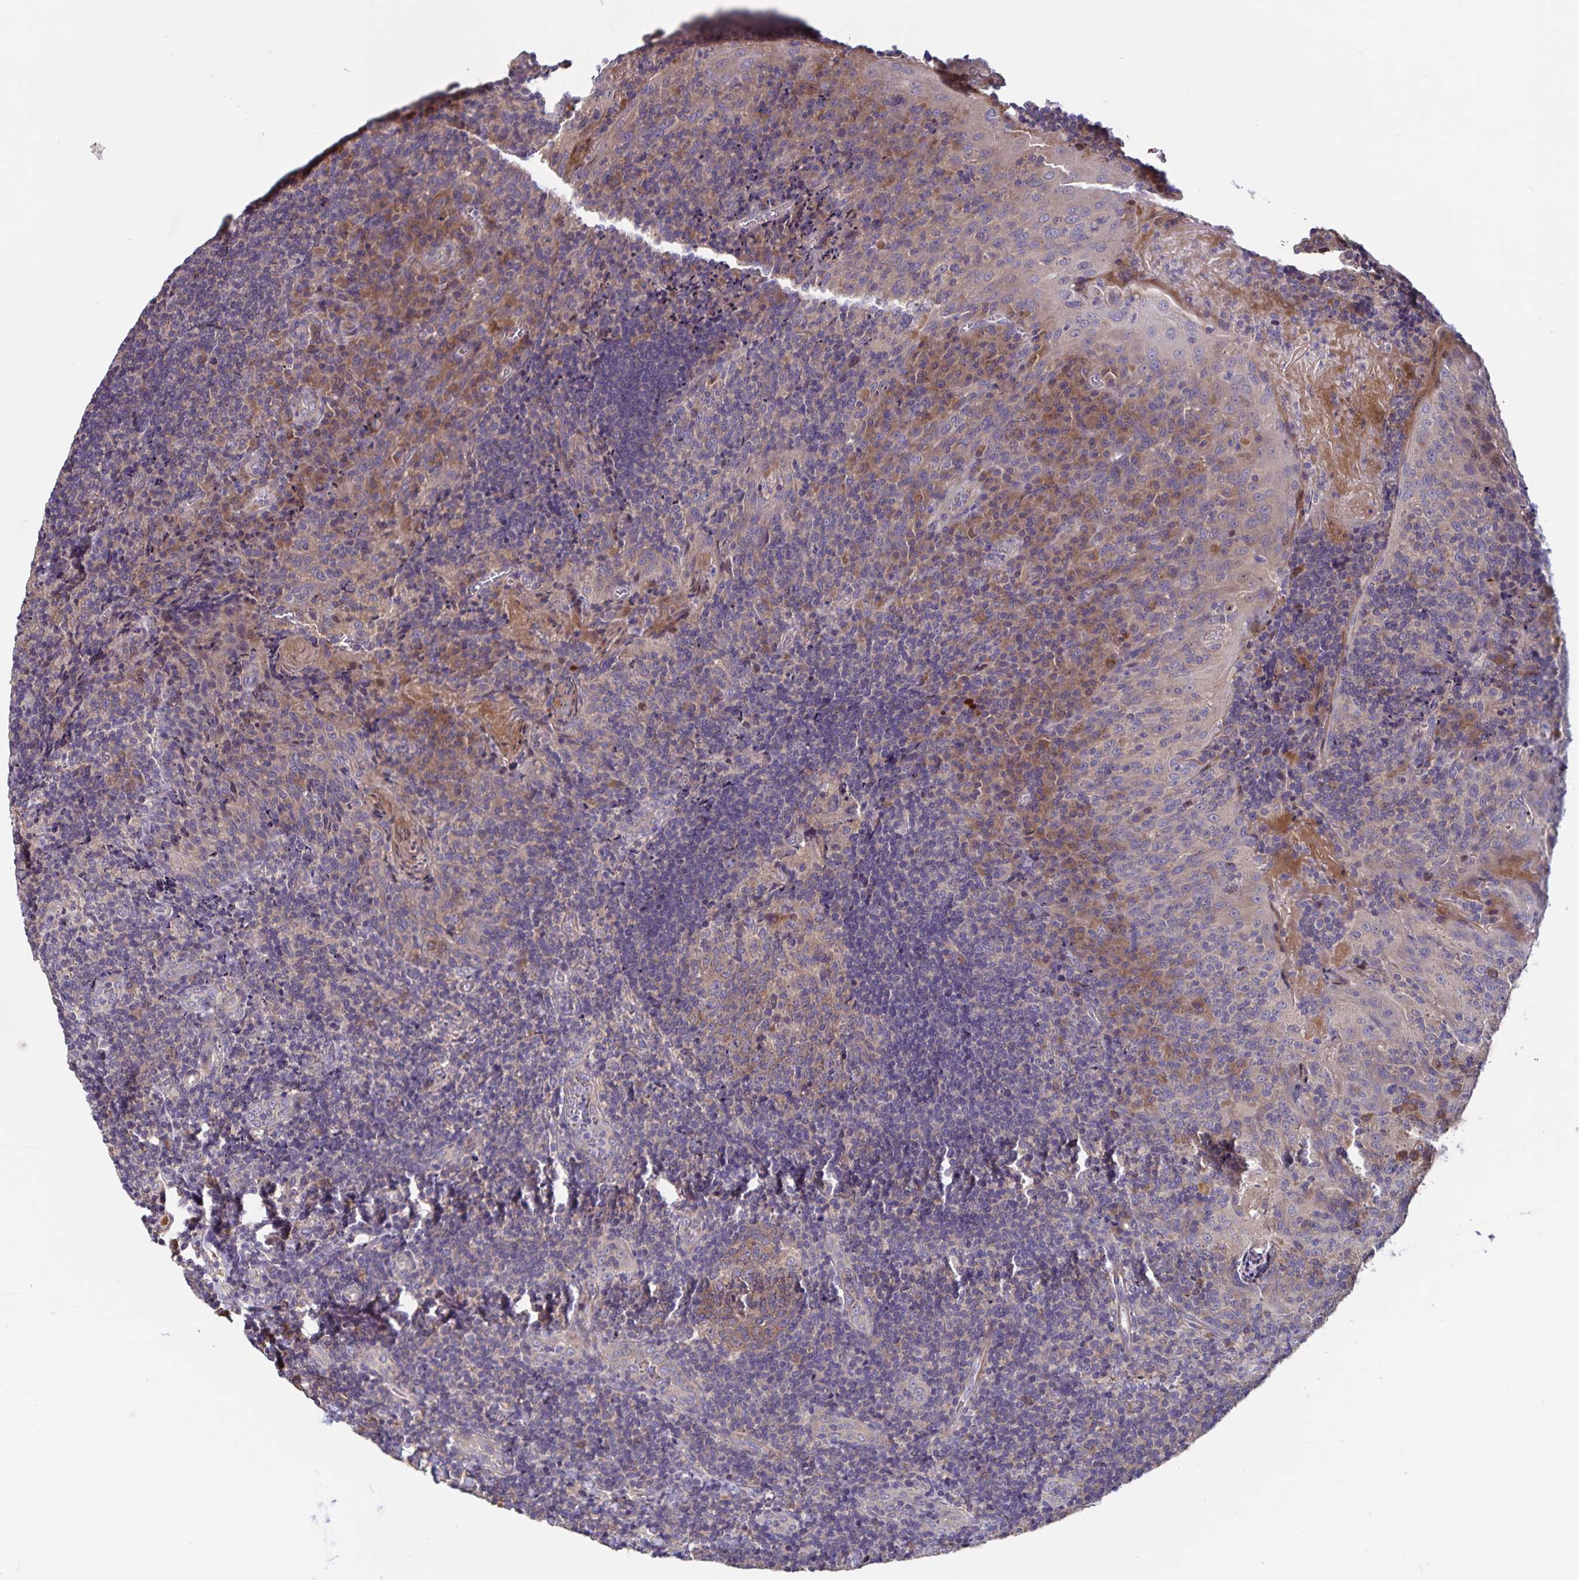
{"staining": {"intensity": "moderate", "quantity": ">75%", "location": "cytoplasmic/membranous"}, "tissue": "tonsil", "cell_type": "Germinal center cells", "image_type": "normal", "snomed": [{"axis": "morphology", "description": "Normal tissue, NOS"}, {"axis": "topography", "description": "Tonsil"}], "caption": "Protein positivity by immunohistochemistry (IHC) demonstrates moderate cytoplasmic/membranous positivity in about >75% of germinal center cells in normal tonsil.", "gene": "FBXL16", "patient": {"sex": "male", "age": 17}}